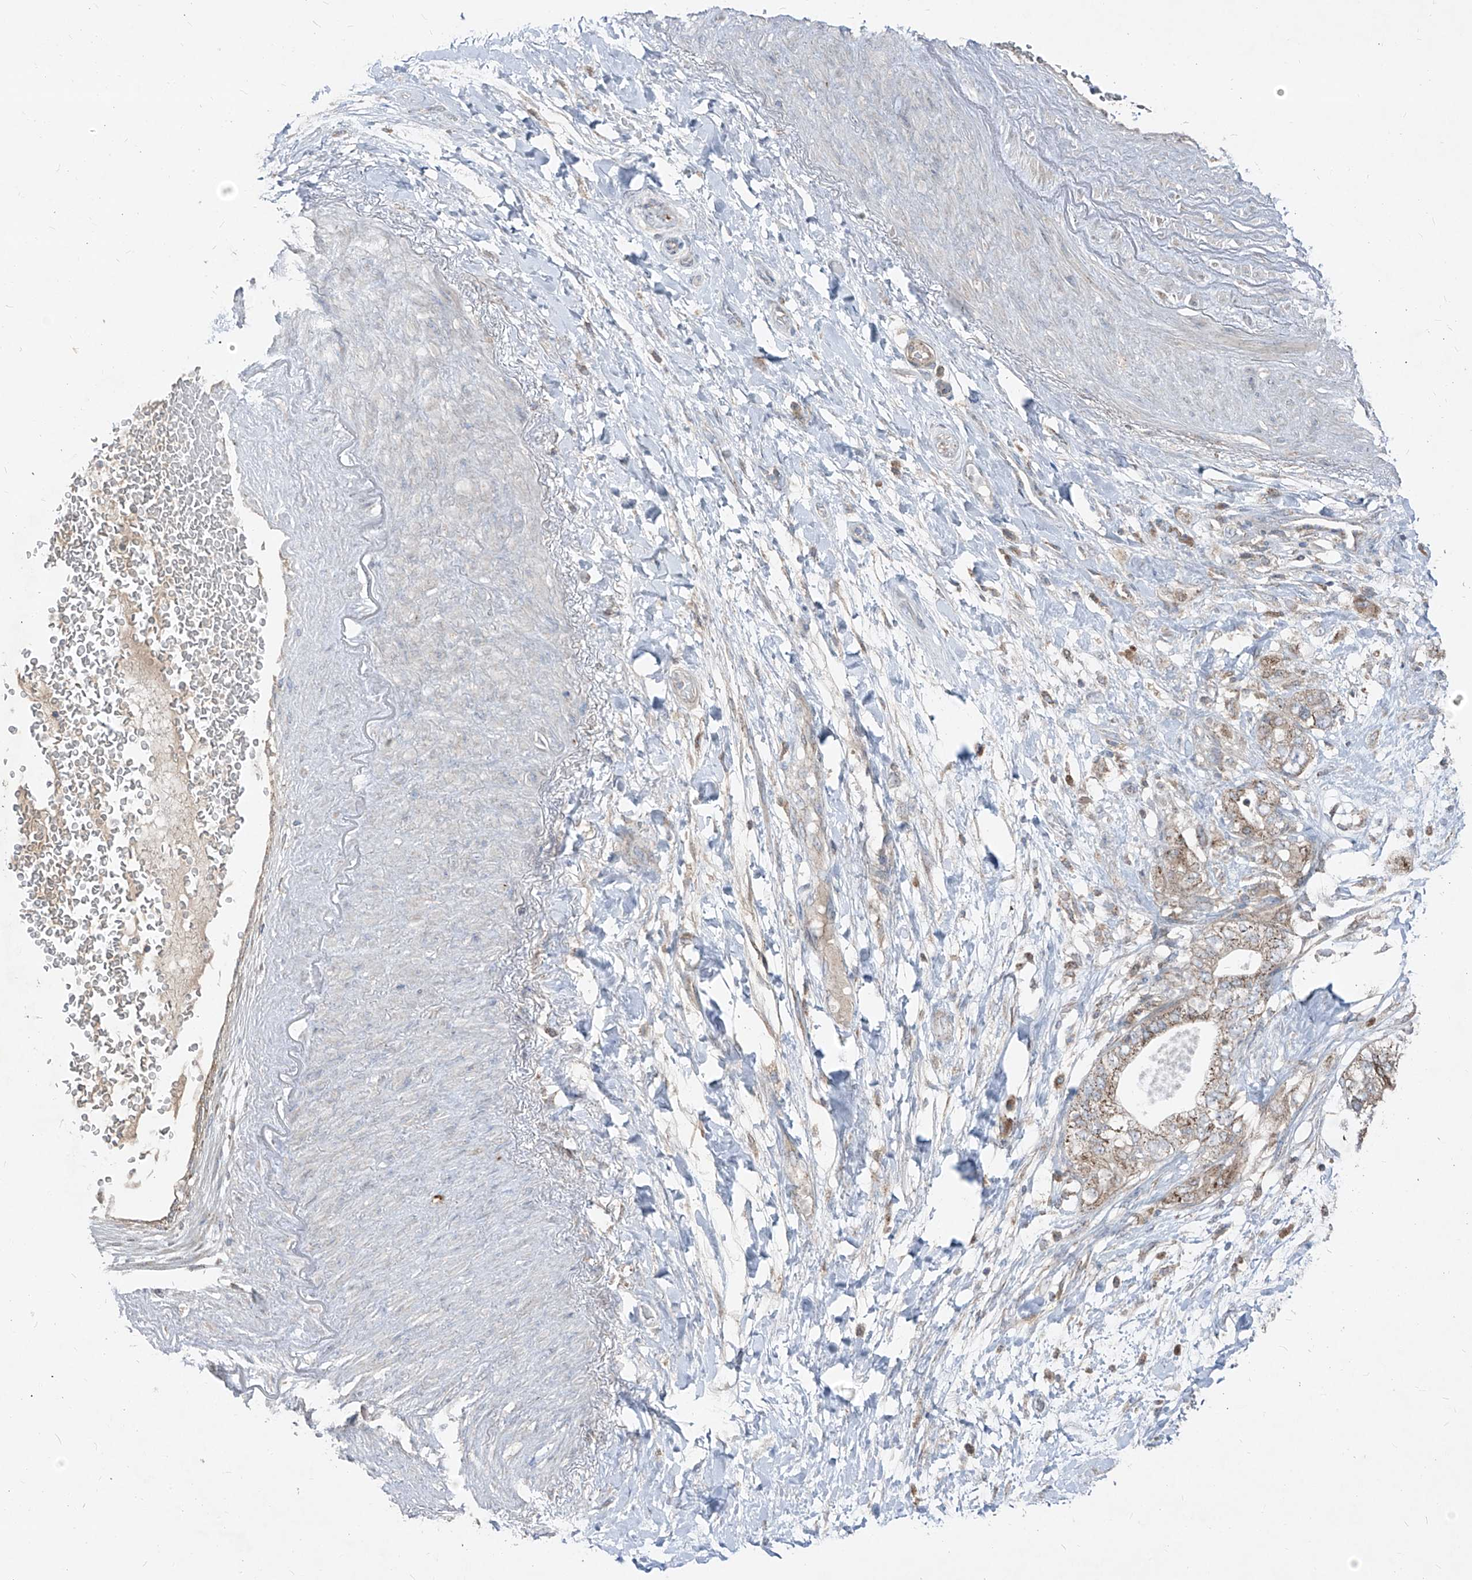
{"staining": {"intensity": "moderate", "quantity": "25%-75%", "location": "cytoplasmic/membranous"}, "tissue": "pancreatic cancer", "cell_type": "Tumor cells", "image_type": "cancer", "snomed": [{"axis": "morphology", "description": "Adenocarcinoma, NOS"}, {"axis": "topography", "description": "Pancreas"}], "caption": "This histopathology image demonstrates immunohistochemistry (IHC) staining of pancreatic cancer (adenocarcinoma), with medium moderate cytoplasmic/membranous staining in approximately 25%-75% of tumor cells.", "gene": "ABCD3", "patient": {"sex": "female", "age": 73}}